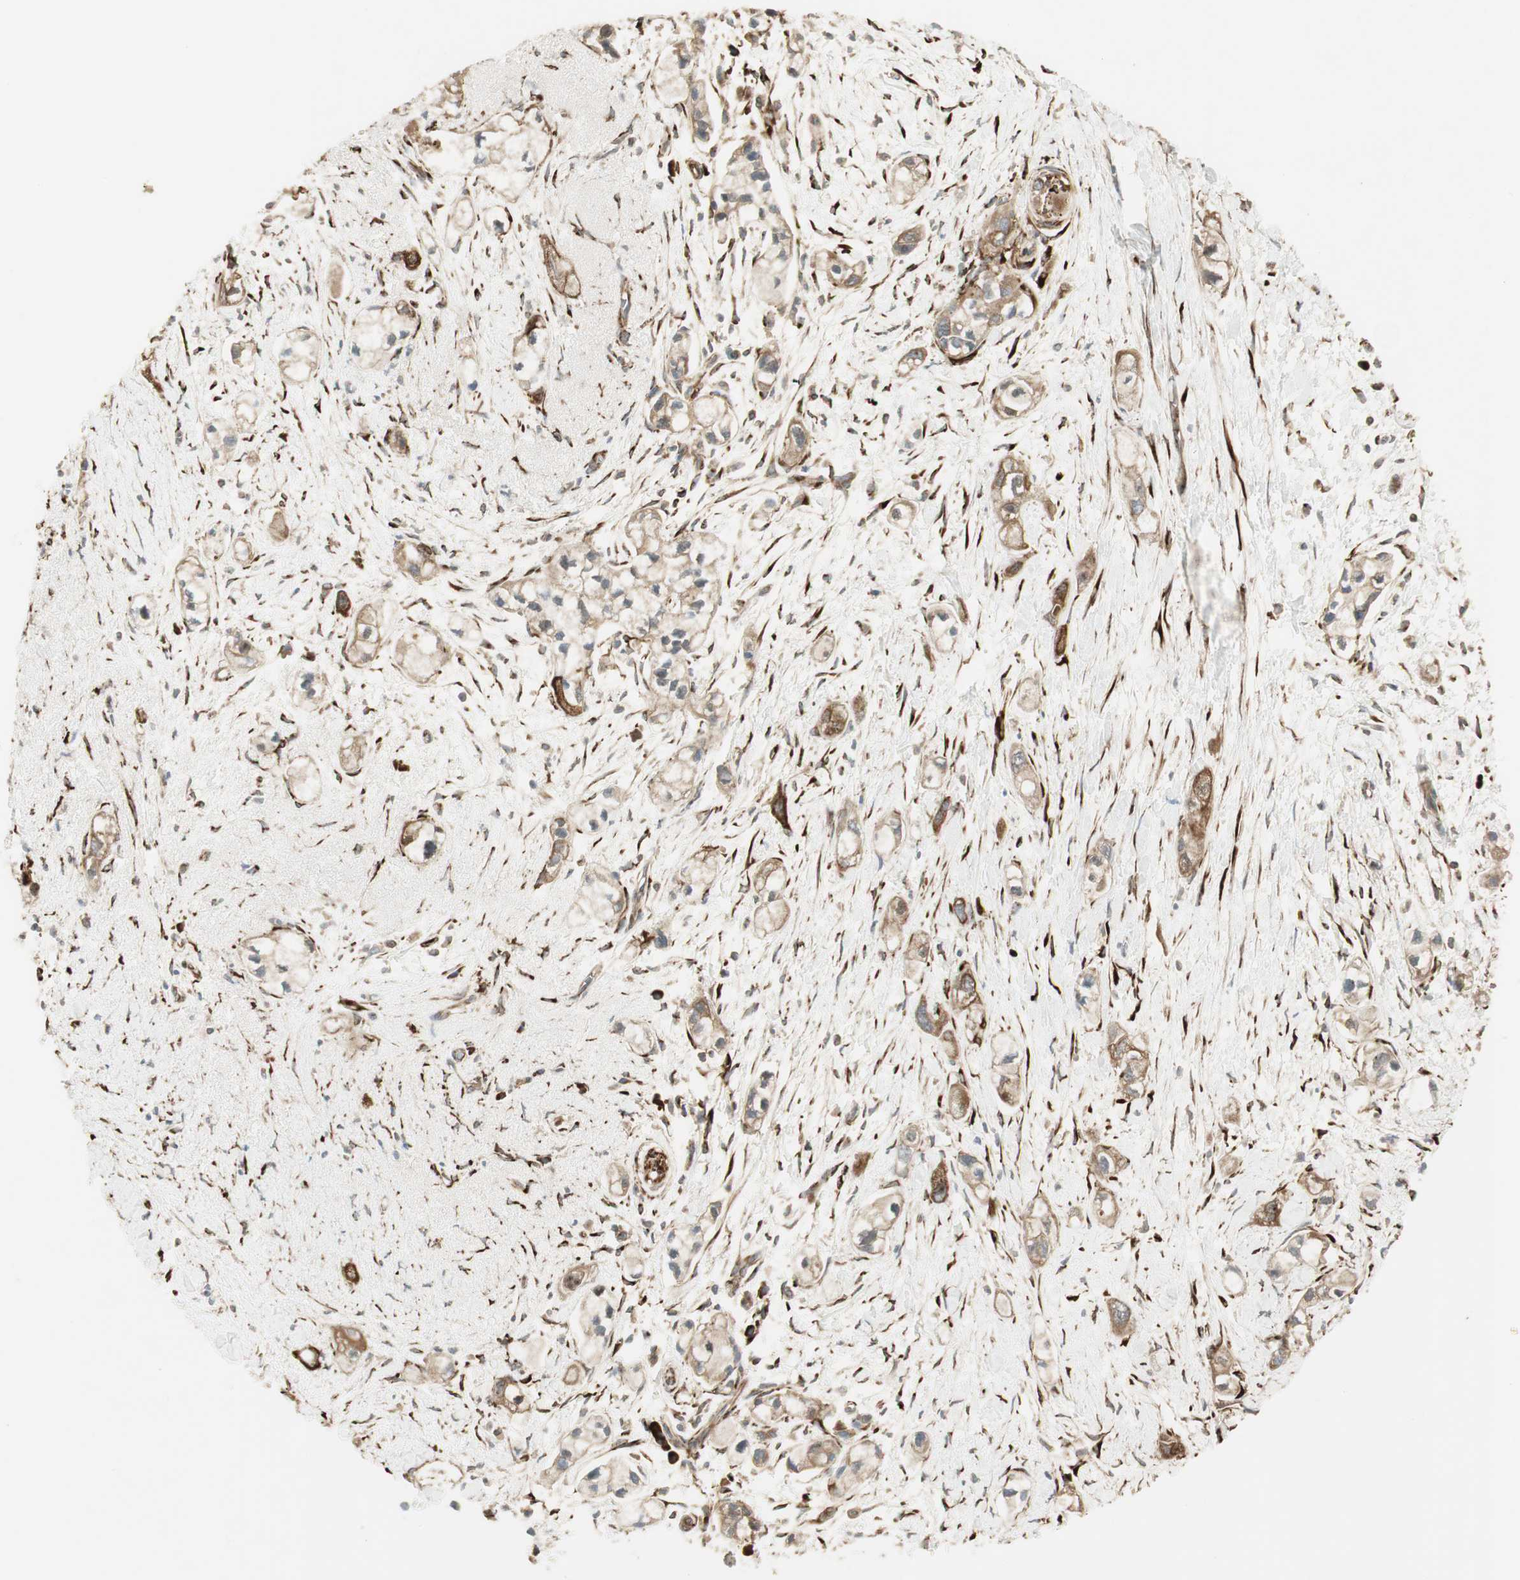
{"staining": {"intensity": "moderate", "quantity": ">75%", "location": "cytoplasmic/membranous"}, "tissue": "pancreatic cancer", "cell_type": "Tumor cells", "image_type": "cancer", "snomed": [{"axis": "morphology", "description": "Adenocarcinoma, NOS"}, {"axis": "topography", "description": "Pancreas"}], "caption": "Brown immunohistochemical staining in human pancreatic cancer reveals moderate cytoplasmic/membranous expression in about >75% of tumor cells. Using DAB (brown) and hematoxylin (blue) stains, captured at high magnification using brightfield microscopy.", "gene": "PRKG1", "patient": {"sex": "male", "age": 74}}